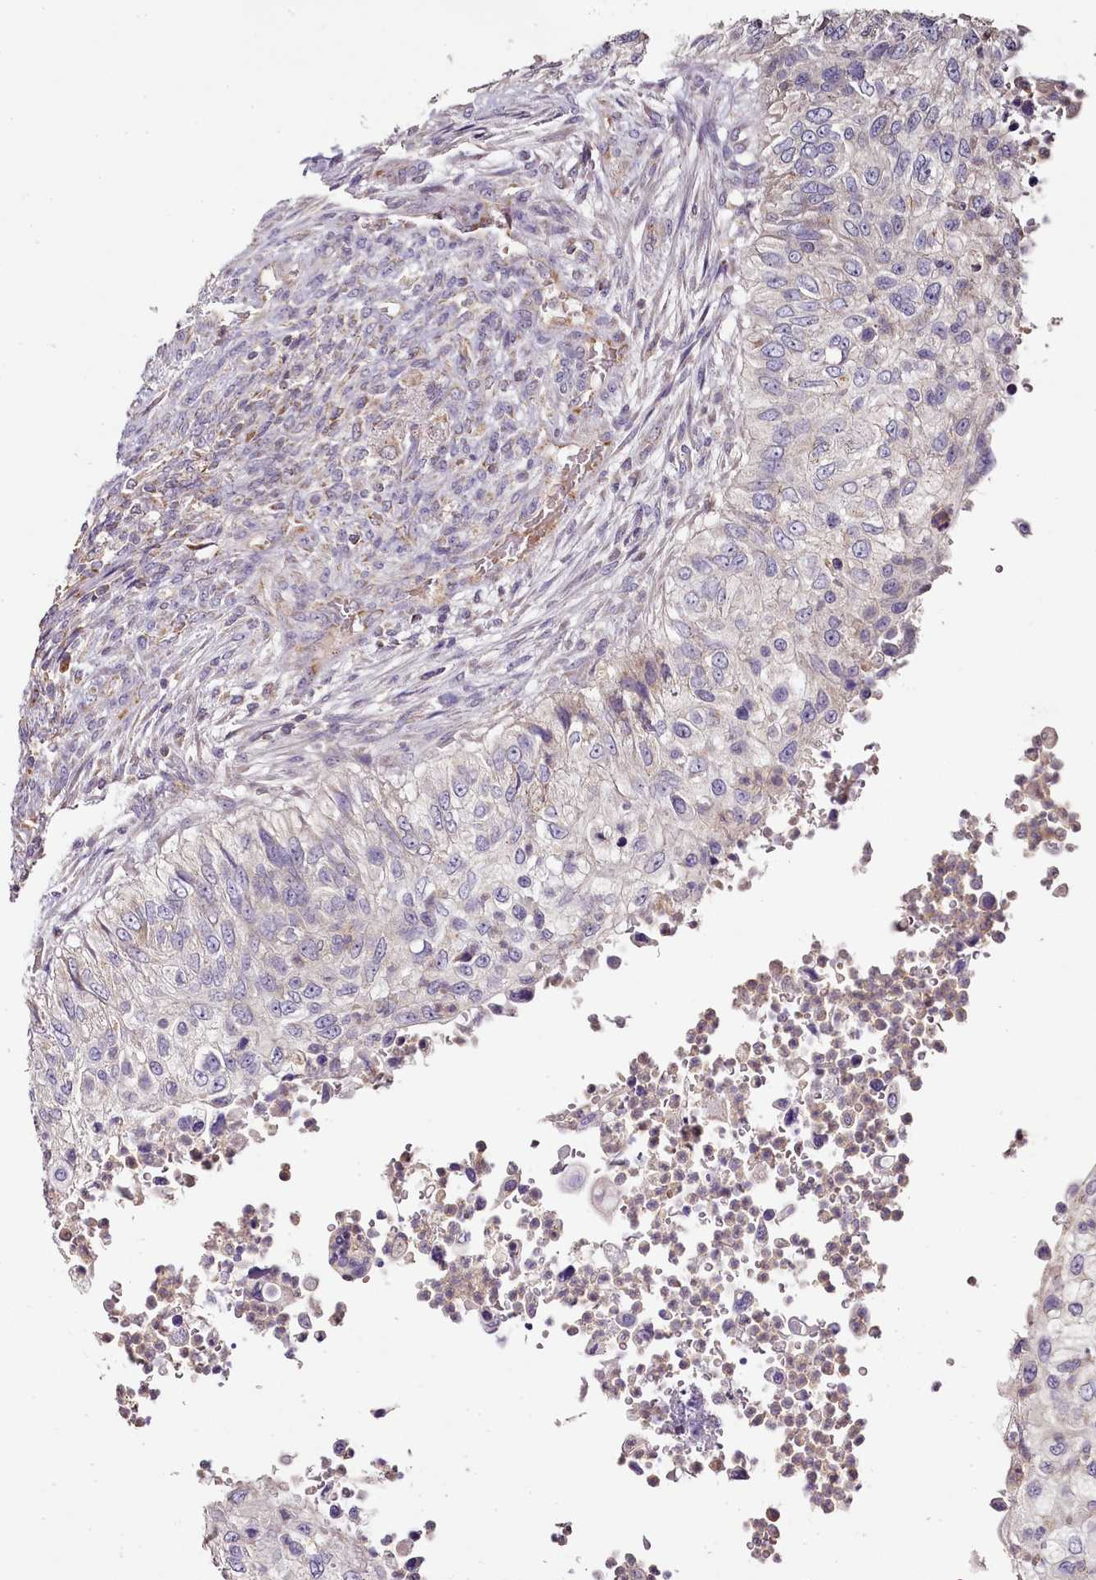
{"staining": {"intensity": "negative", "quantity": "none", "location": "none"}, "tissue": "urothelial cancer", "cell_type": "Tumor cells", "image_type": "cancer", "snomed": [{"axis": "morphology", "description": "Urothelial carcinoma, High grade"}, {"axis": "topography", "description": "Urinary bladder"}], "caption": "Urothelial cancer stained for a protein using immunohistochemistry (IHC) displays no staining tumor cells.", "gene": "ACSS1", "patient": {"sex": "female", "age": 60}}